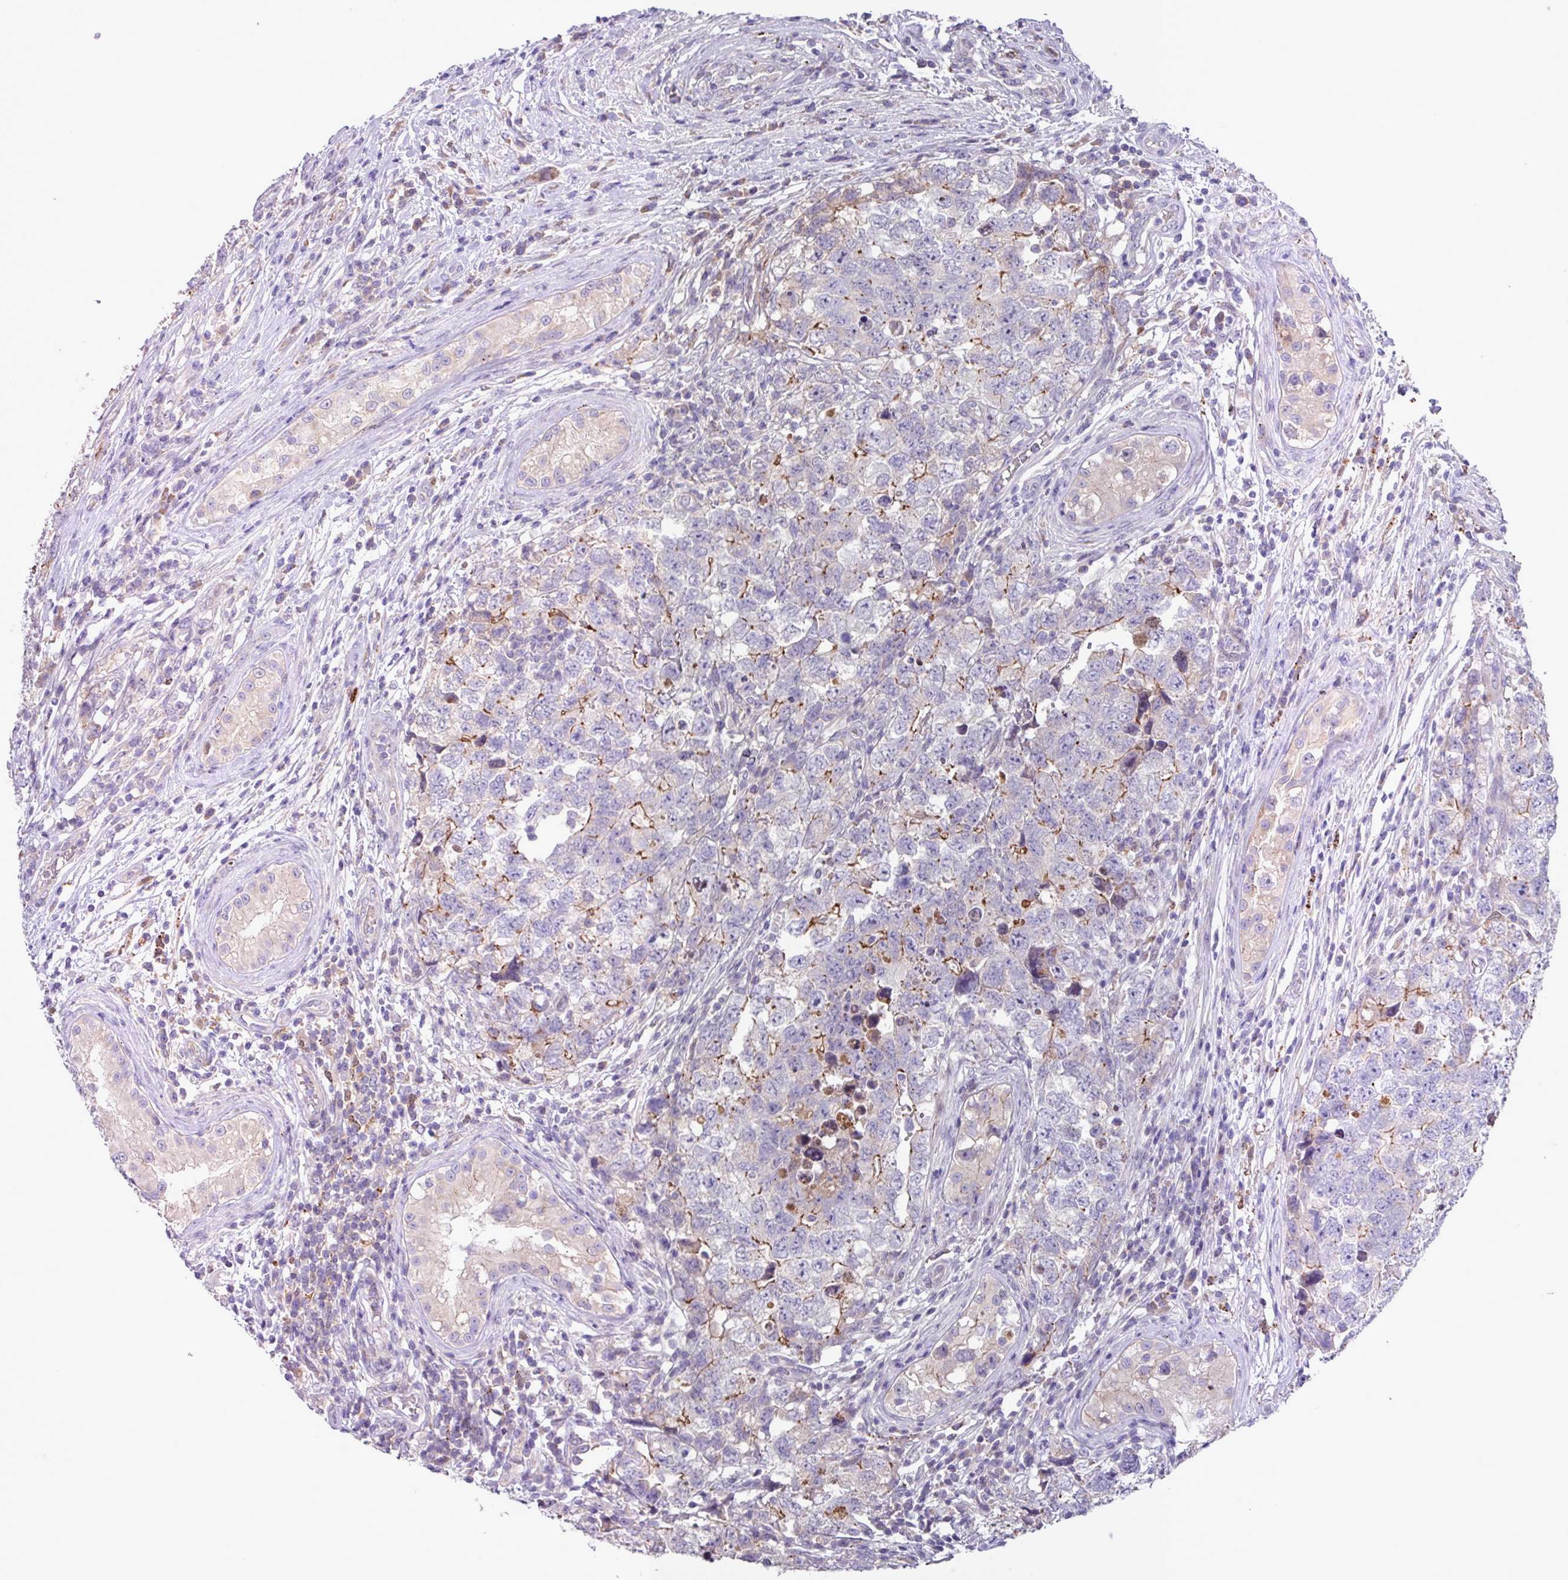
{"staining": {"intensity": "moderate", "quantity": "<25%", "location": "cytoplasmic/membranous"}, "tissue": "testis cancer", "cell_type": "Tumor cells", "image_type": "cancer", "snomed": [{"axis": "morphology", "description": "Carcinoma, Embryonal, NOS"}, {"axis": "topography", "description": "Testis"}], "caption": "Approximately <25% of tumor cells in testis embryonal carcinoma reveal moderate cytoplasmic/membranous protein positivity as visualized by brown immunohistochemical staining.", "gene": "IQCJ", "patient": {"sex": "male", "age": 22}}